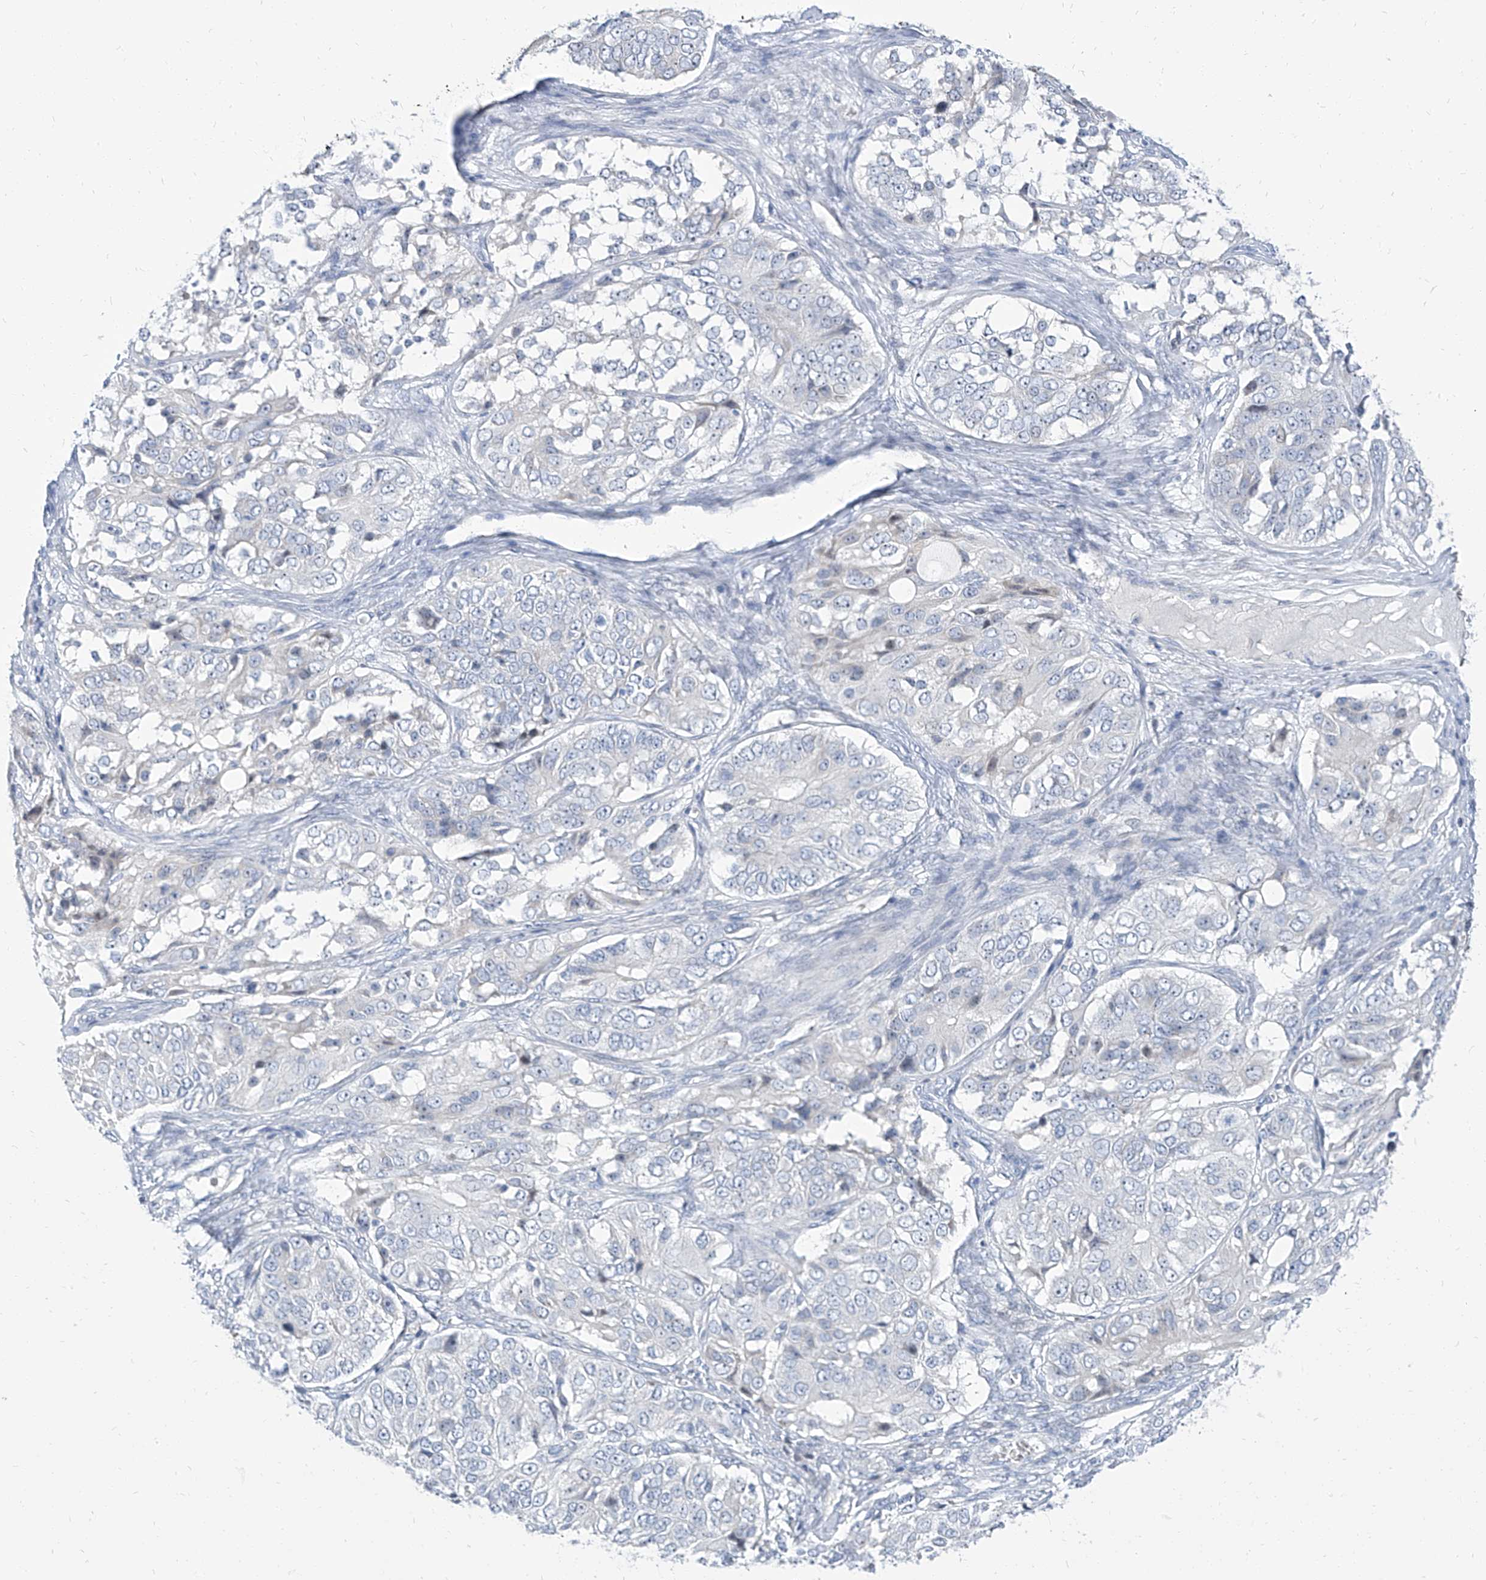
{"staining": {"intensity": "negative", "quantity": "none", "location": "none"}, "tissue": "ovarian cancer", "cell_type": "Tumor cells", "image_type": "cancer", "snomed": [{"axis": "morphology", "description": "Carcinoma, endometroid"}, {"axis": "topography", "description": "Ovary"}], "caption": "A histopathology image of human ovarian cancer (endometroid carcinoma) is negative for staining in tumor cells.", "gene": "TXLNB", "patient": {"sex": "female", "age": 51}}